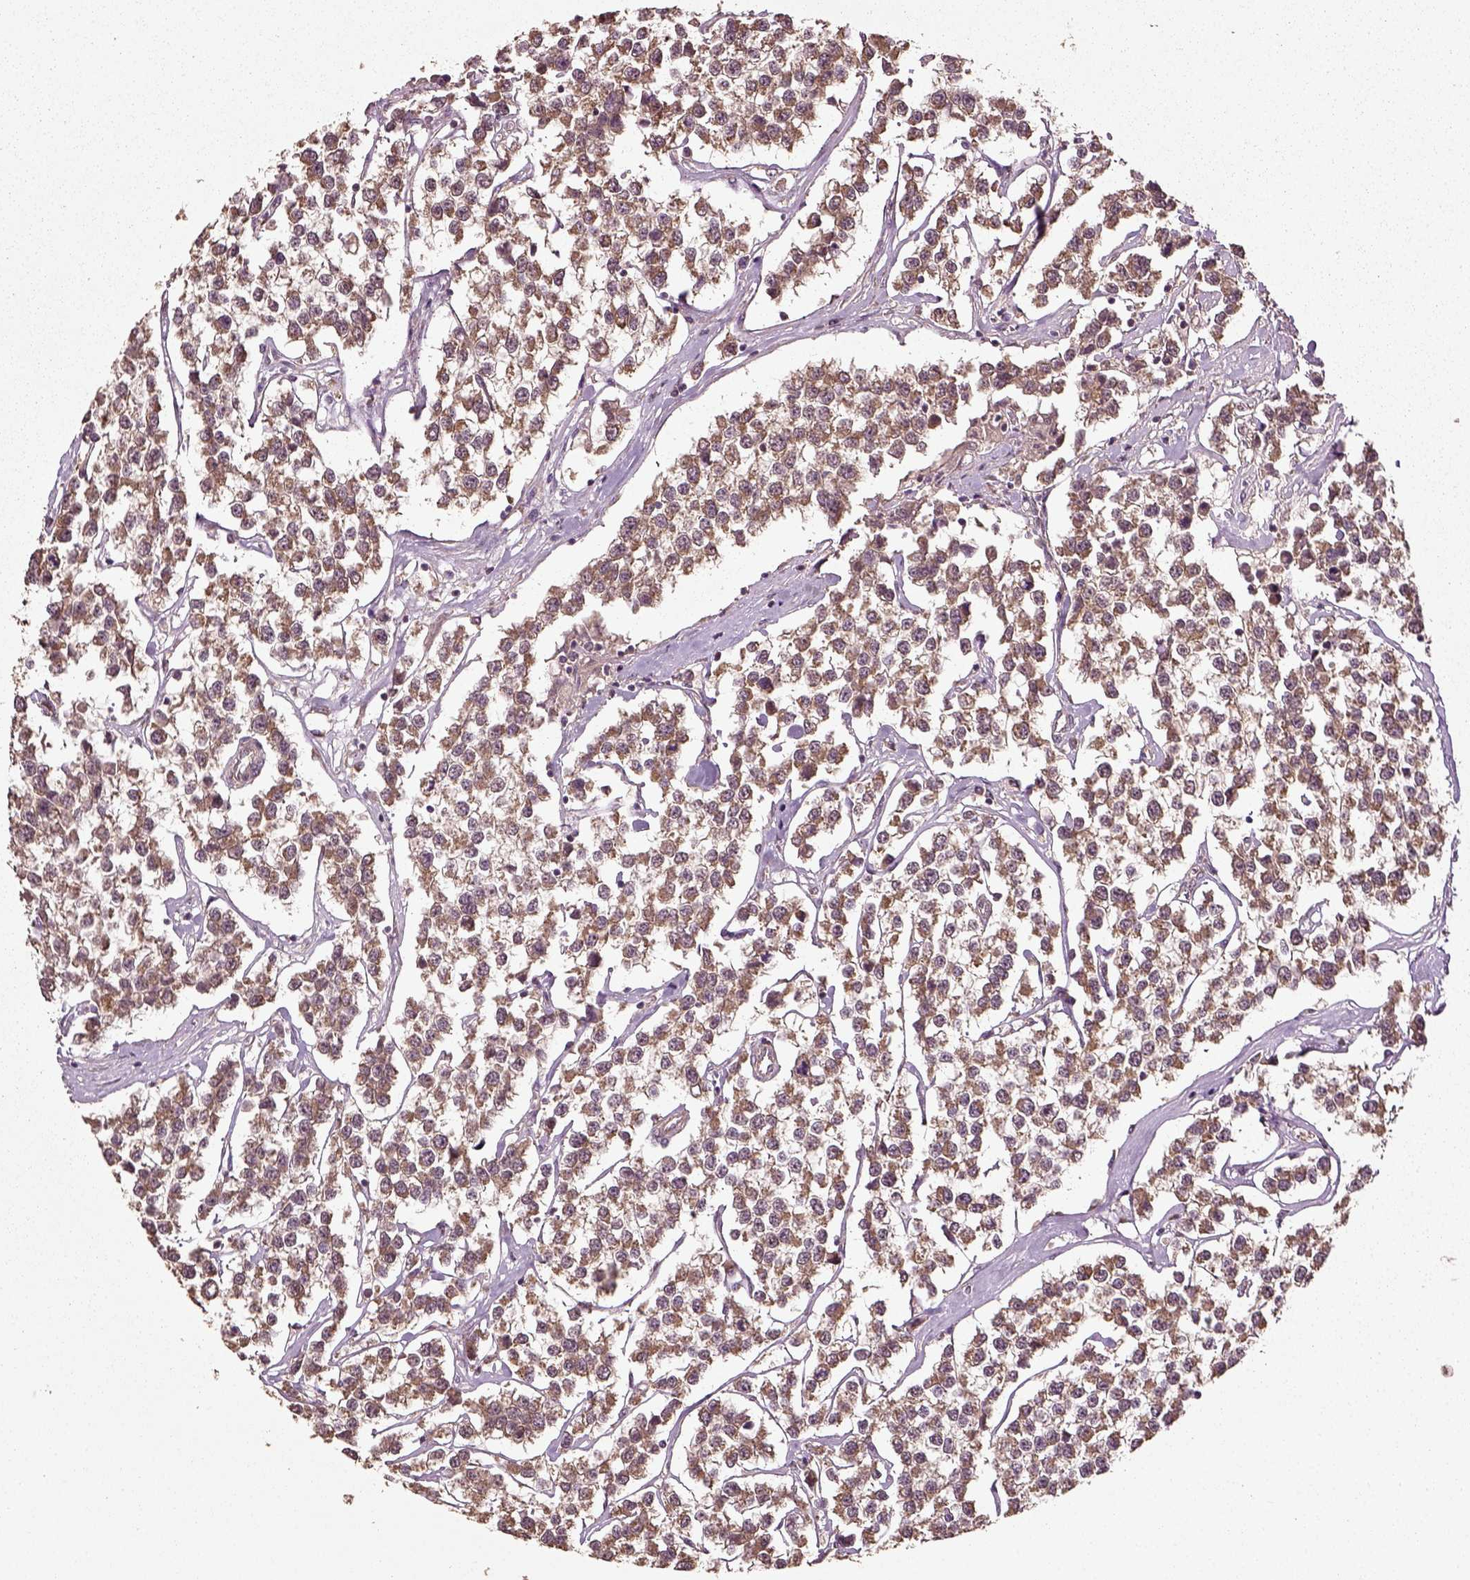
{"staining": {"intensity": "moderate", "quantity": ">75%", "location": "cytoplasmic/membranous"}, "tissue": "testis cancer", "cell_type": "Tumor cells", "image_type": "cancer", "snomed": [{"axis": "morphology", "description": "Seminoma, NOS"}, {"axis": "topography", "description": "Testis"}], "caption": "Testis cancer (seminoma) stained for a protein (brown) reveals moderate cytoplasmic/membranous positive expression in approximately >75% of tumor cells.", "gene": "ERV3-1", "patient": {"sex": "male", "age": 59}}